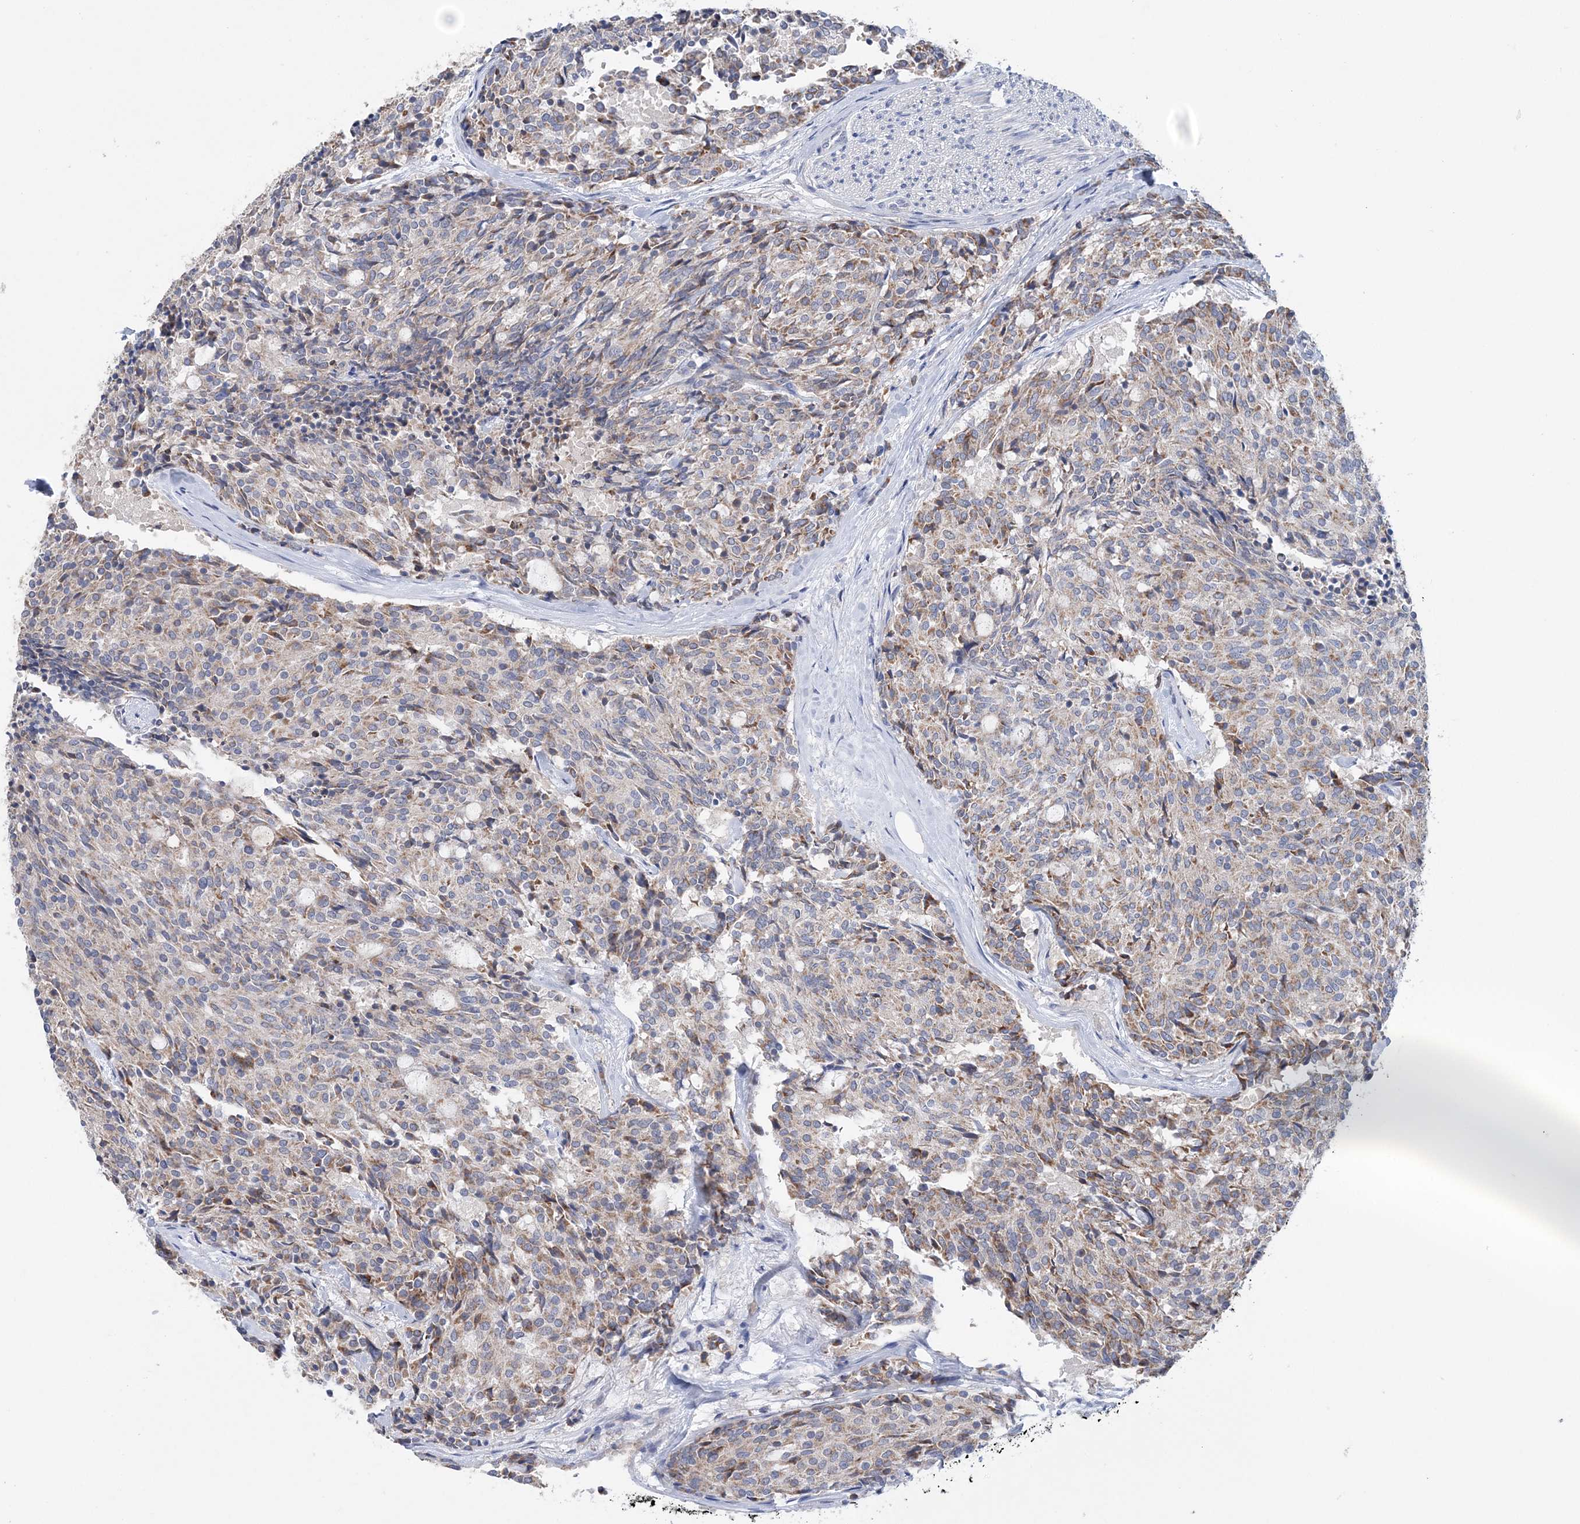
{"staining": {"intensity": "moderate", "quantity": "<25%", "location": "cytoplasmic/membranous"}, "tissue": "carcinoid", "cell_type": "Tumor cells", "image_type": "cancer", "snomed": [{"axis": "morphology", "description": "Carcinoid, malignant, NOS"}, {"axis": "topography", "description": "Pancreas"}], "caption": "Carcinoid tissue demonstrates moderate cytoplasmic/membranous staining in approximately <25% of tumor cells, visualized by immunohistochemistry.", "gene": "TTC32", "patient": {"sex": "female", "age": 54}}